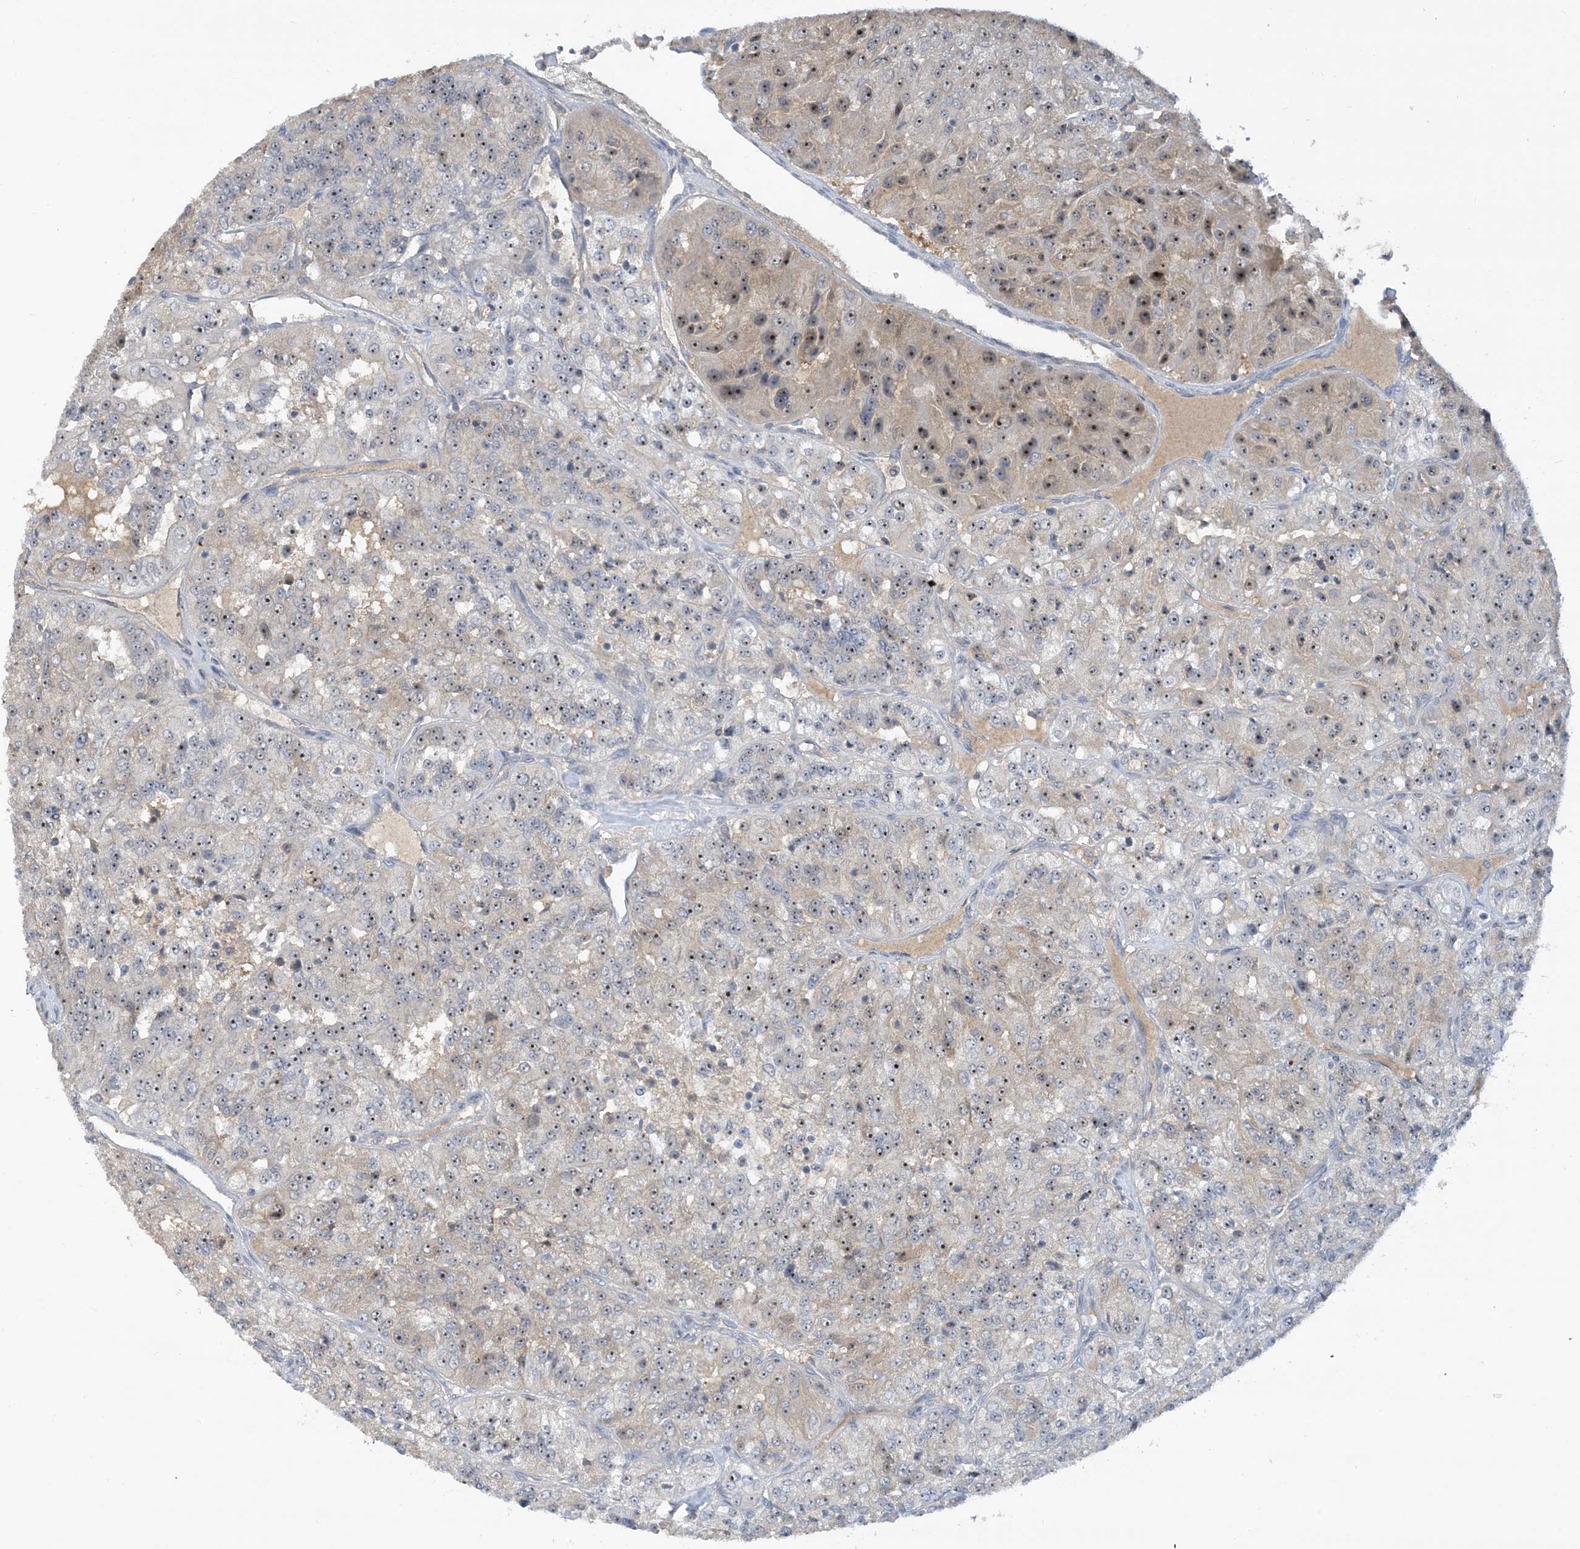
{"staining": {"intensity": "moderate", "quantity": "25%-75%", "location": "nuclear"}, "tissue": "renal cancer", "cell_type": "Tumor cells", "image_type": "cancer", "snomed": [{"axis": "morphology", "description": "Adenocarcinoma, NOS"}, {"axis": "topography", "description": "Kidney"}], "caption": "Human renal adenocarcinoma stained with a protein marker displays moderate staining in tumor cells.", "gene": "UBE2E1", "patient": {"sex": "female", "age": 63}}